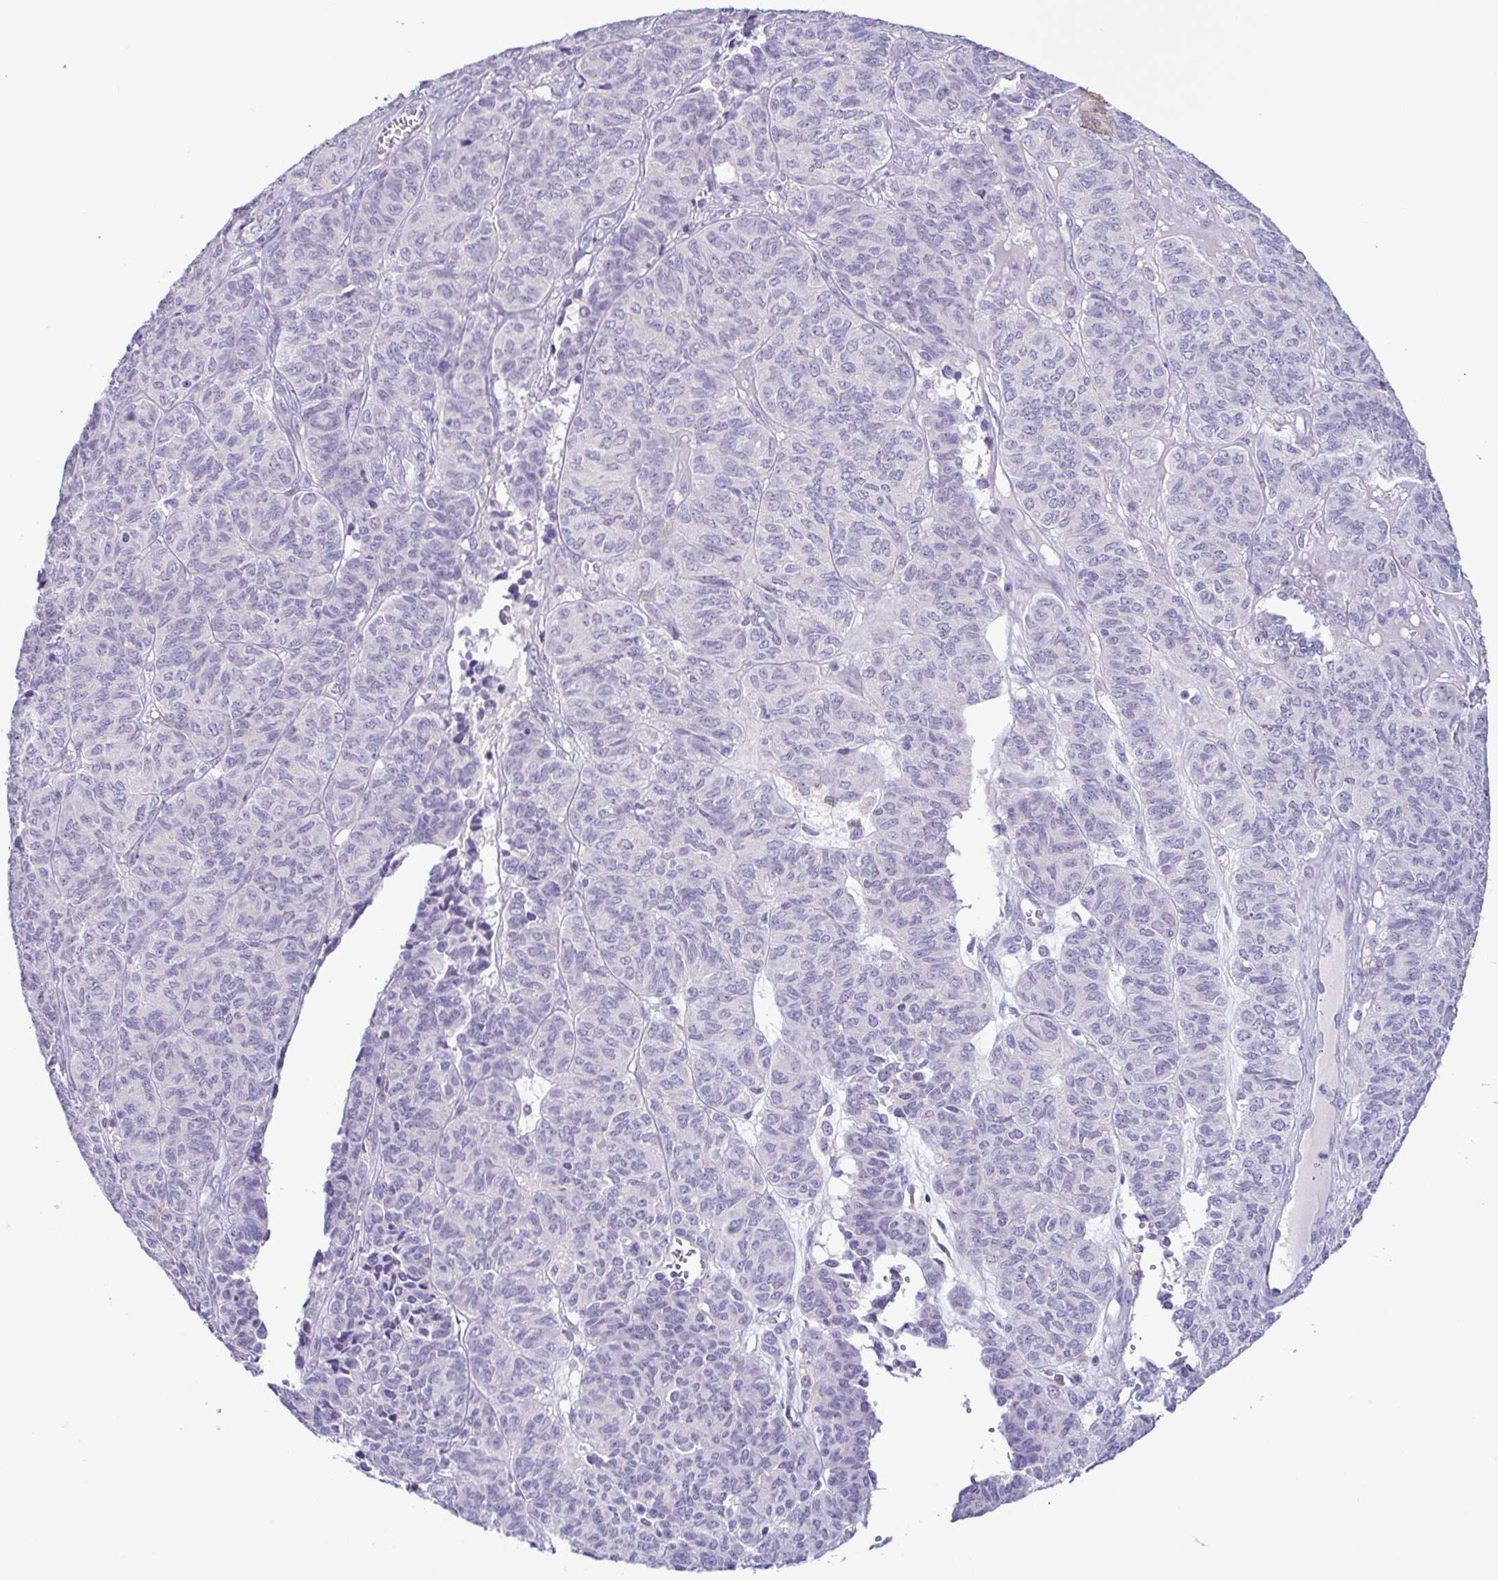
{"staining": {"intensity": "negative", "quantity": "none", "location": "none"}, "tissue": "ovarian cancer", "cell_type": "Tumor cells", "image_type": "cancer", "snomed": [{"axis": "morphology", "description": "Carcinoma, endometroid"}, {"axis": "topography", "description": "Ovary"}], "caption": "Micrograph shows no protein staining in tumor cells of endometroid carcinoma (ovarian) tissue.", "gene": "TERT", "patient": {"sex": "female", "age": 80}}